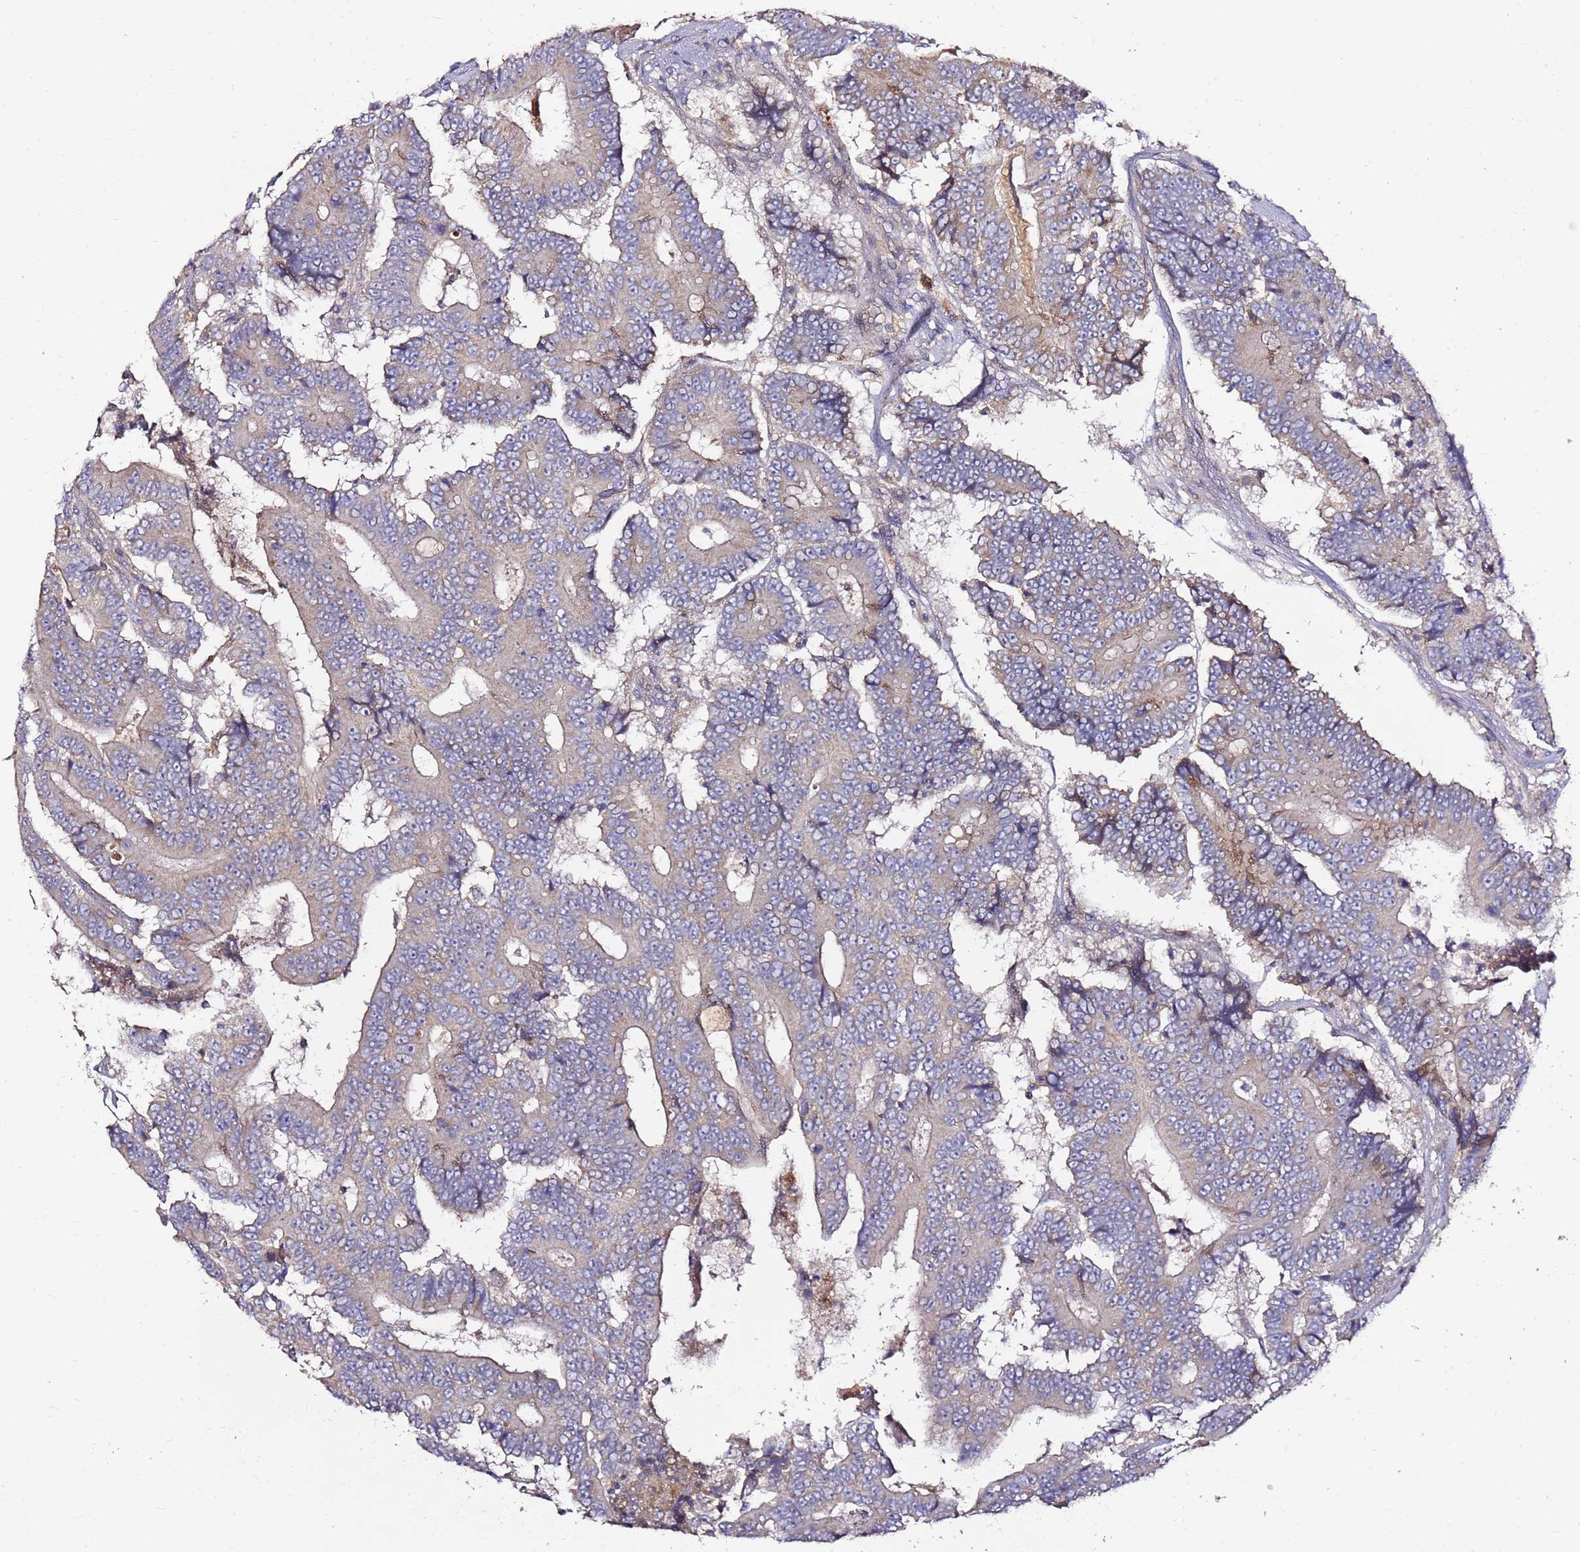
{"staining": {"intensity": "weak", "quantity": "<25%", "location": "cytoplasmic/membranous"}, "tissue": "colorectal cancer", "cell_type": "Tumor cells", "image_type": "cancer", "snomed": [{"axis": "morphology", "description": "Adenocarcinoma, NOS"}, {"axis": "topography", "description": "Colon"}], "caption": "Image shows no protein positivity in tumor cells of colorectal cancer tissue.", "gene": "KRTAP21-3", "patient": {"sex": "male", "age": 83}}